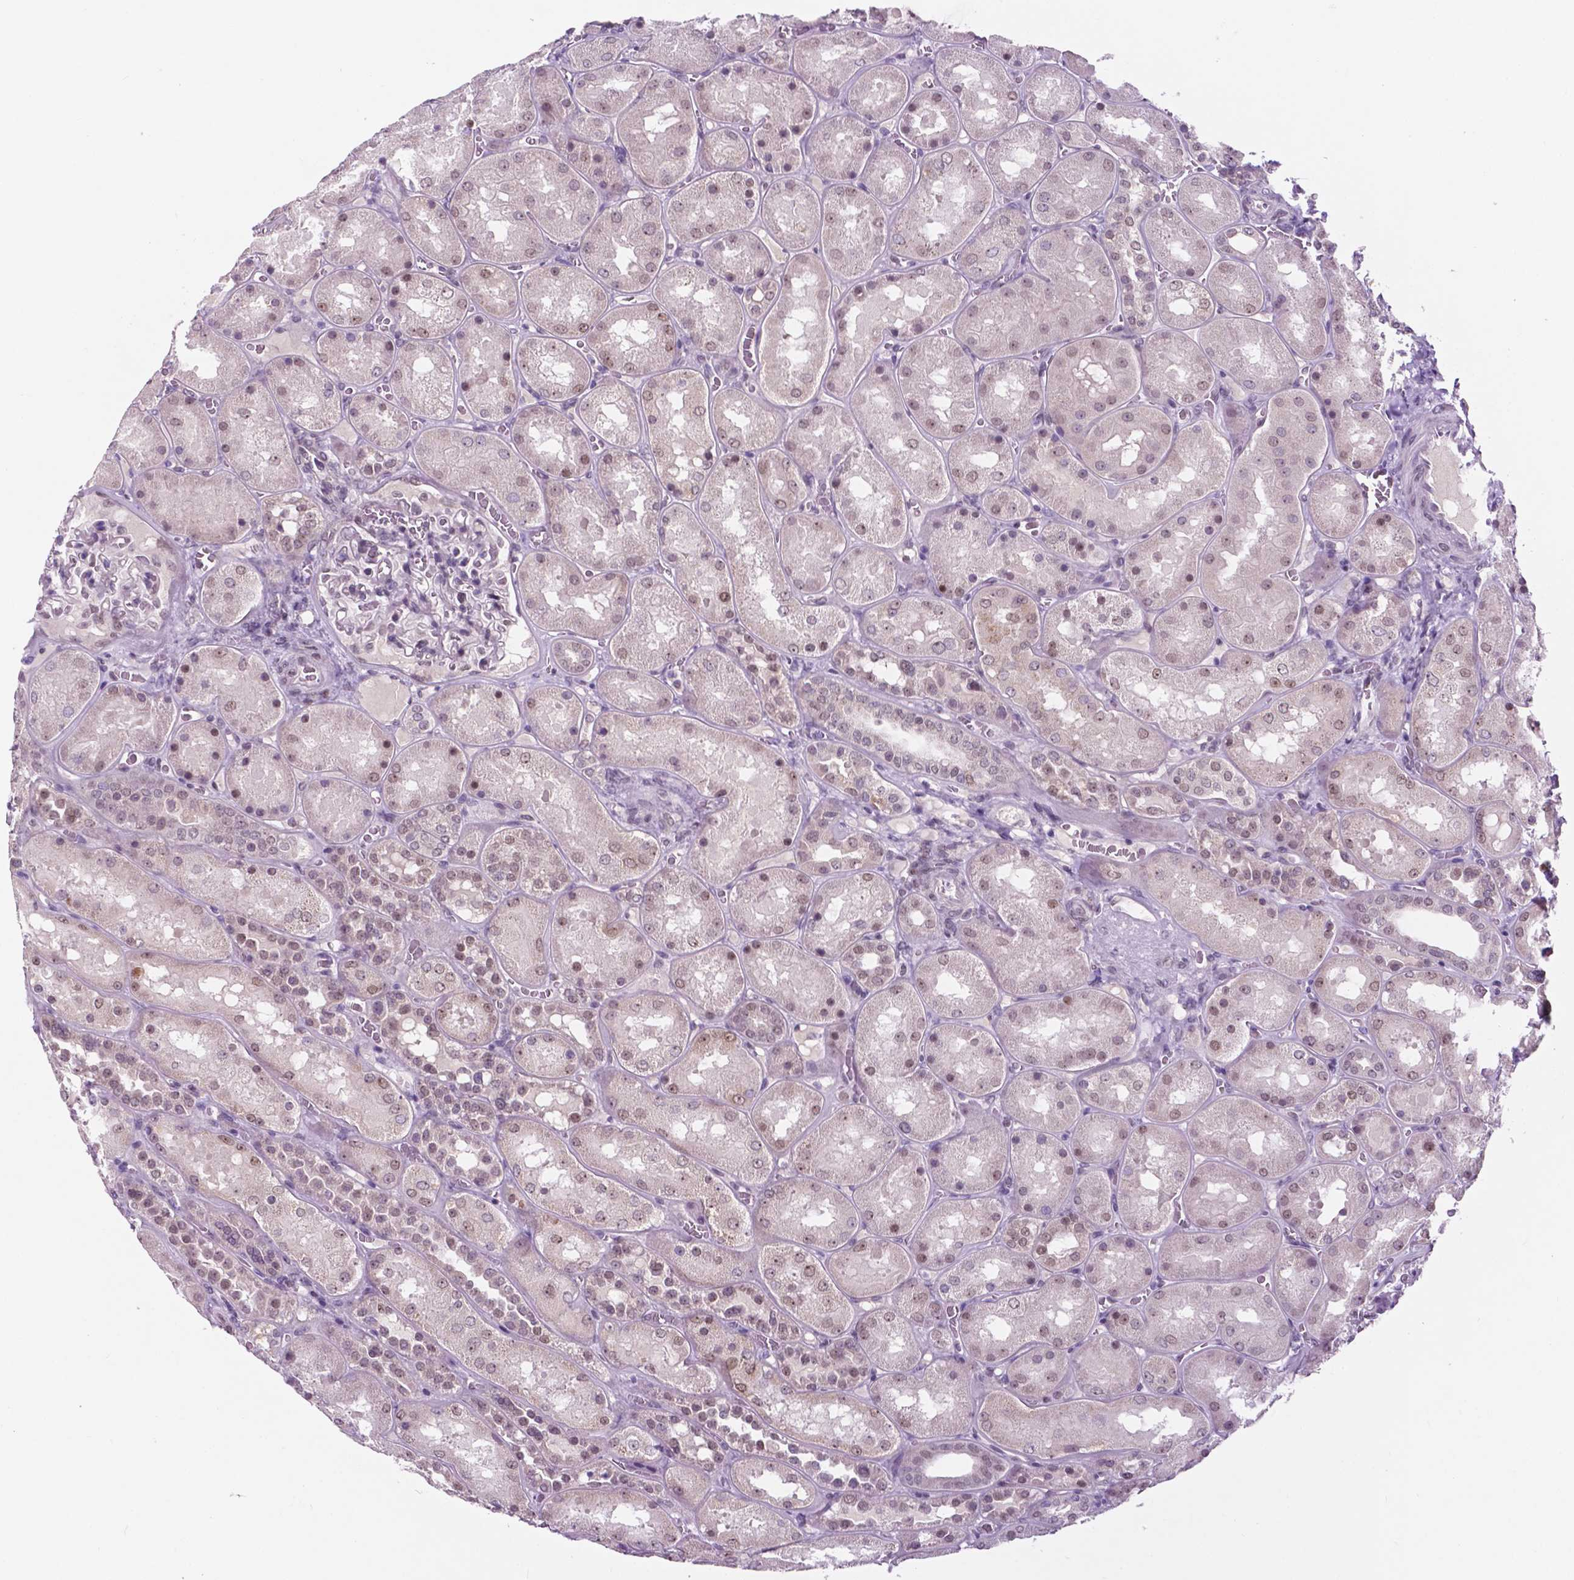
{"staining": {"intensity": "moderate", "quantity": "<25%", "location": "nuclear"}, "tissue": "kidney", "cell_type": "Cells in glomeruli", "image_type": "normal", "snomed": [{"axis": "morphology", "description": "Normal tissue, NOS"}, {"axis": "topography", "description": "Kidney"}], "caption": "Protein expression by immunohistochemistry (IHC) shows moderate nuclear expression in approximately <25% of cells in glomeruli in normal kidney. (DAB IHC with brightfield microscopy, high magnification).", "gene": "FAM50B", "patient": {"sex": "male", "age": 73}}